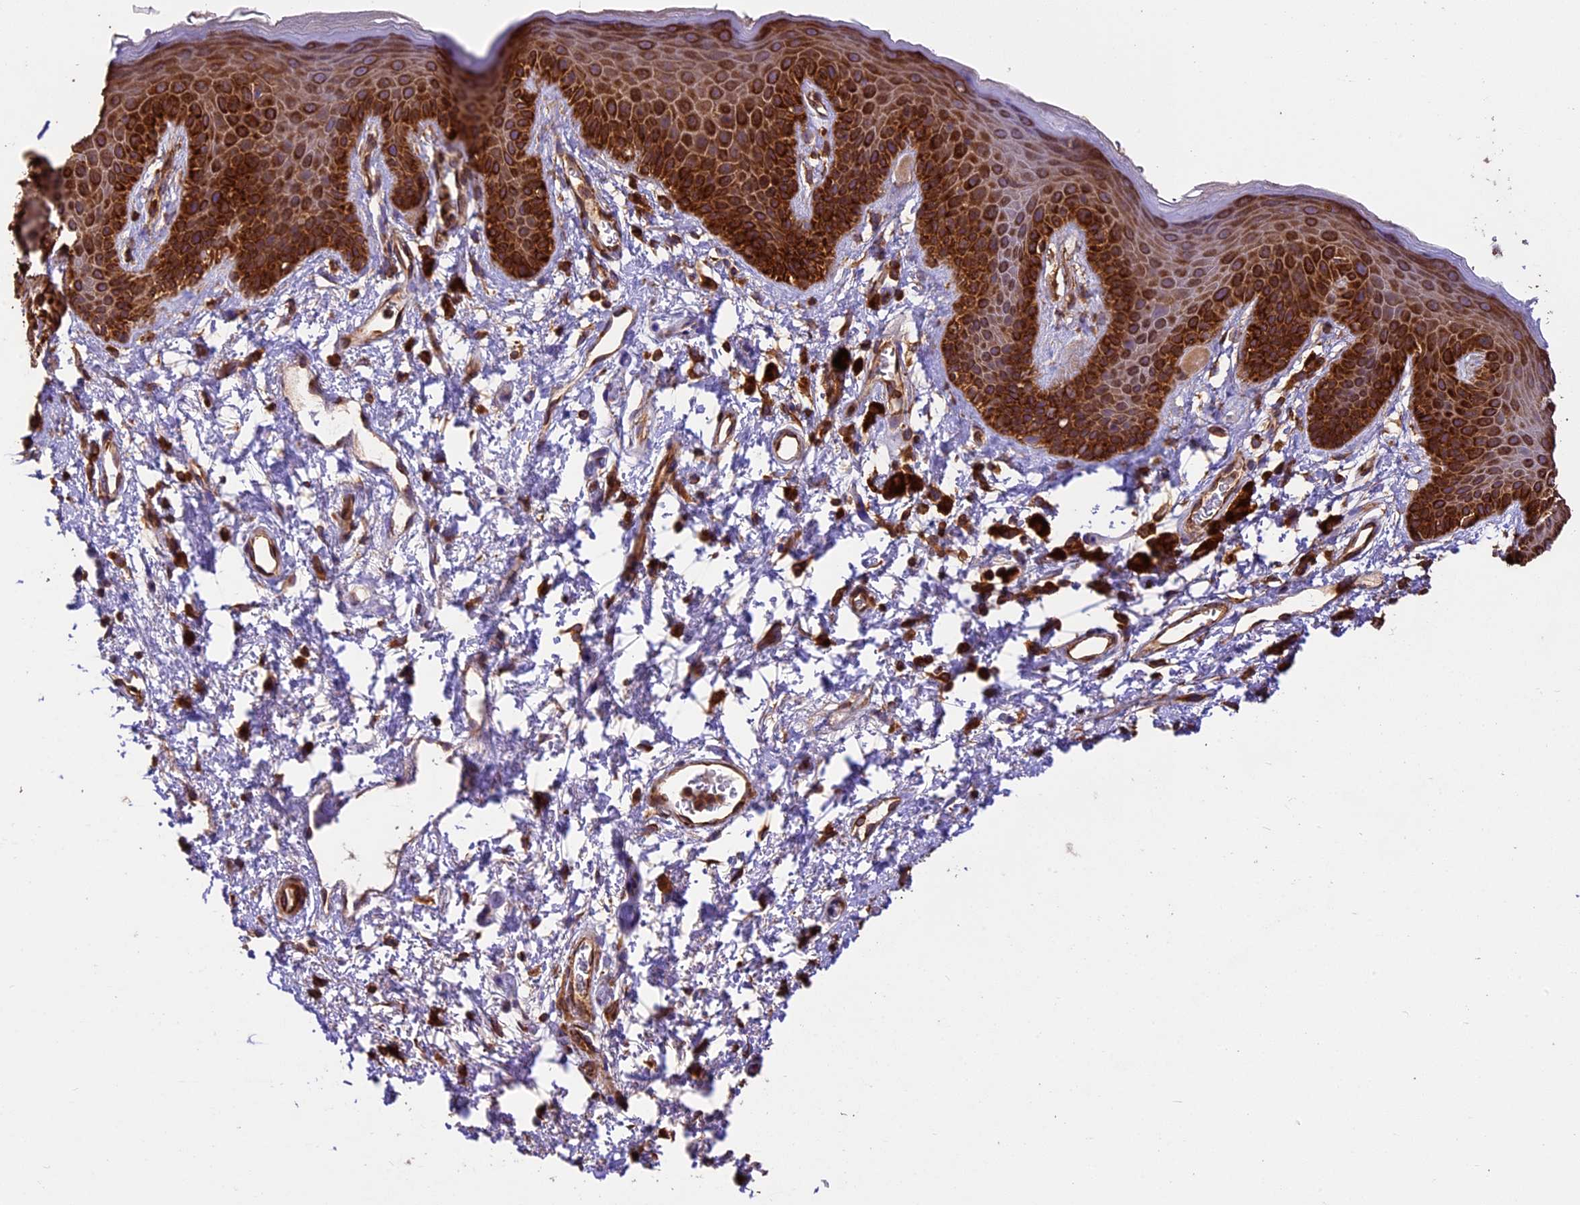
{"staining": {"intensity": "strong", "quantity": ">75%", "location": "cytoplasmic/membranous"}, "tissue": "skin", "cell_type": "Epidermal cells", "image_type": "normal", "snomed": [{"axis": "morphology", "description": "Normal tissue, NOS"}, {"axis": "topography", "description": "Anal"}], "caption": "Immunohistochemical staining of unremarkable human skin reveals >75% levels of strong cytoplasmic/membranous protein expression in approximately >75% of epidermal cells. Nuclei are stained in blue.", "gene": "KARS1", "patient": {"sex": "female", "age": 46}}